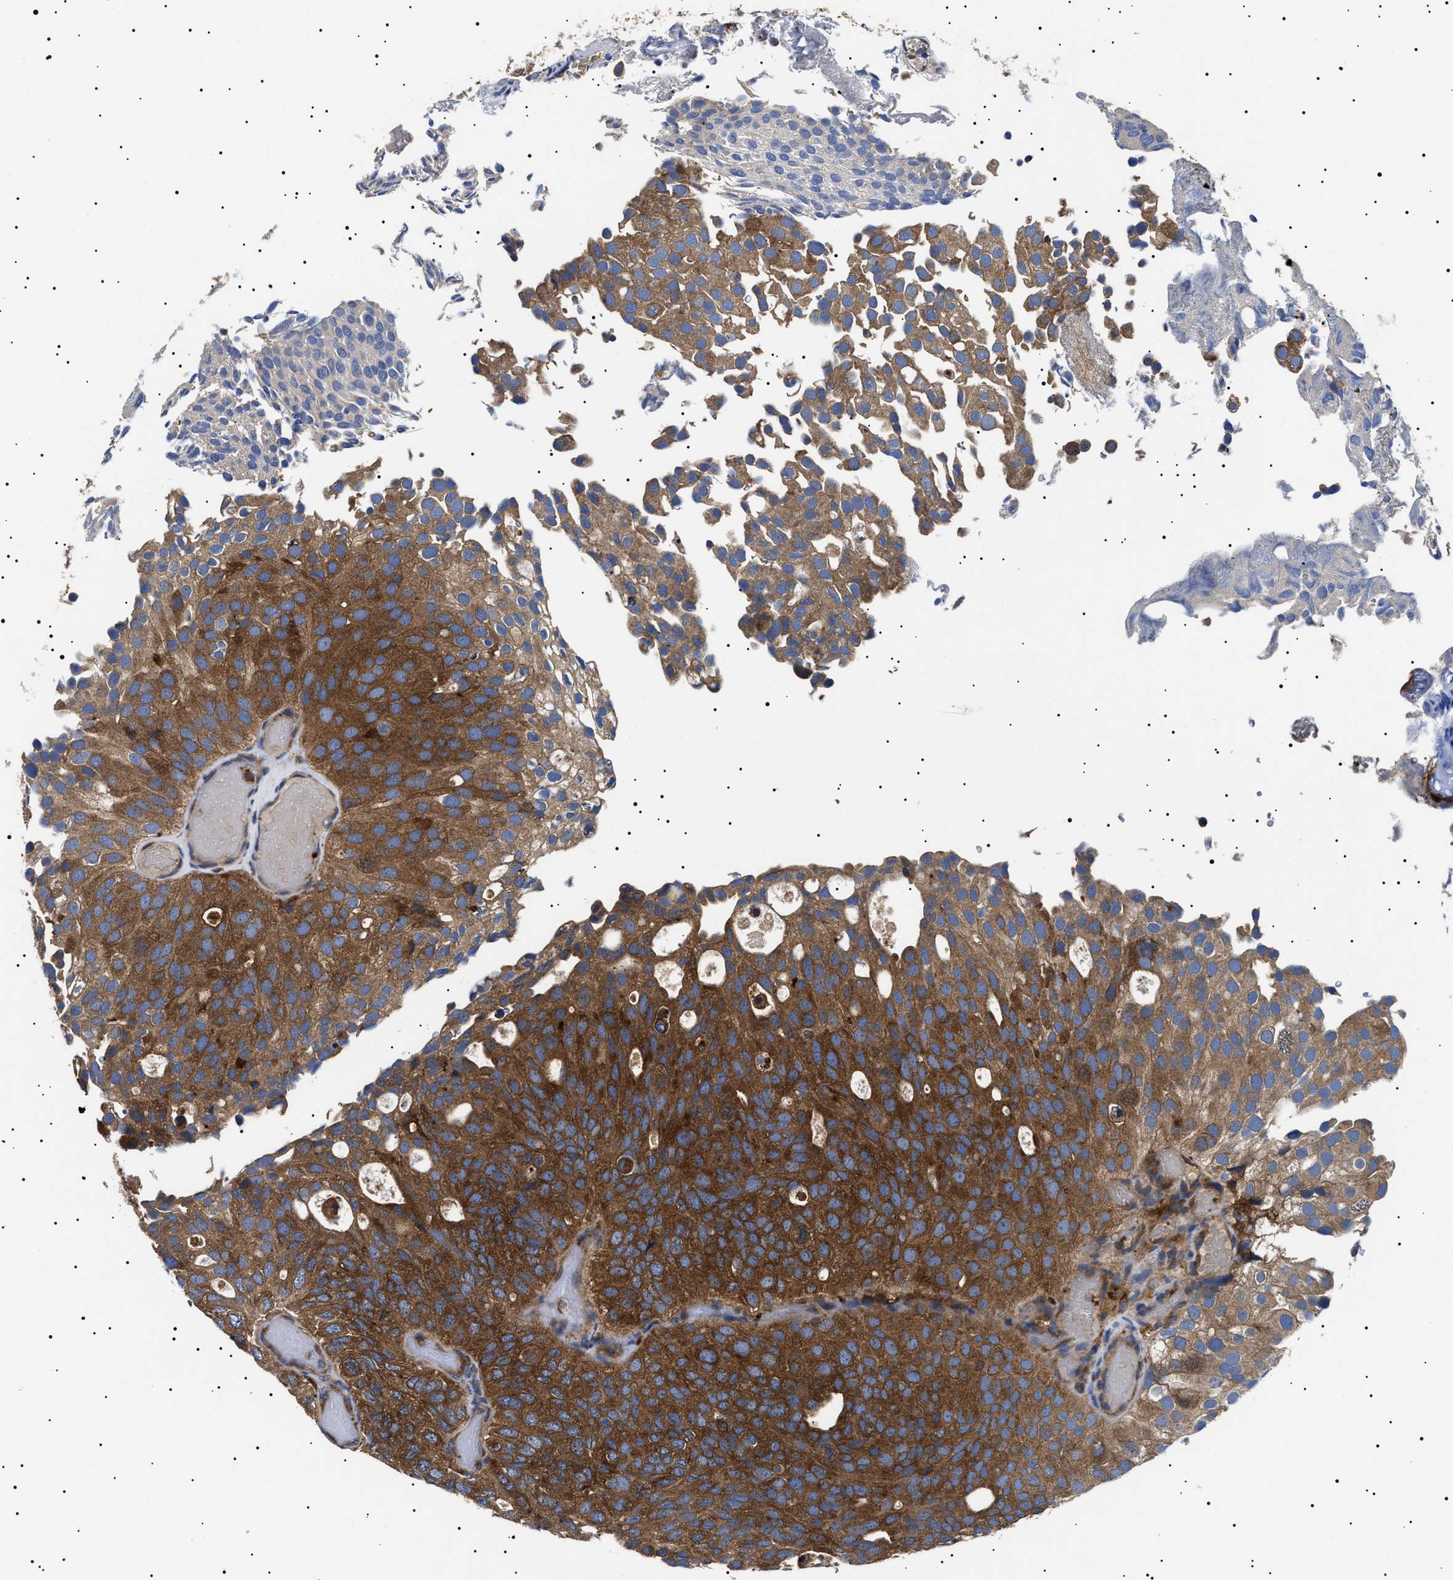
{"staining": {"intensity": "strong", "quantity": ">75%", "location": "cytoplasmic/membranous"}, "tissue": "urothelial cancer", "cell_type": "Tumor cells", "image_type": "cancer", "snomed": [{"axis": "morphology", "description": "Urothelial carcinoma, Low grade"}, {"axis": "topography", "description": "Urinary bladder"}], "caption": "IHC photomicrograph of neoplastic tissue: urothelial carcinoma (low-grade) stained using IHC shows high levels of strong protein expression localized specifically in the cytoplasmic/membranous of tumor cells, appearing as a cytoplasmic/membranous brown color.", "gene": "TPP2", "patient": {"sex": "male", "age": 78}}